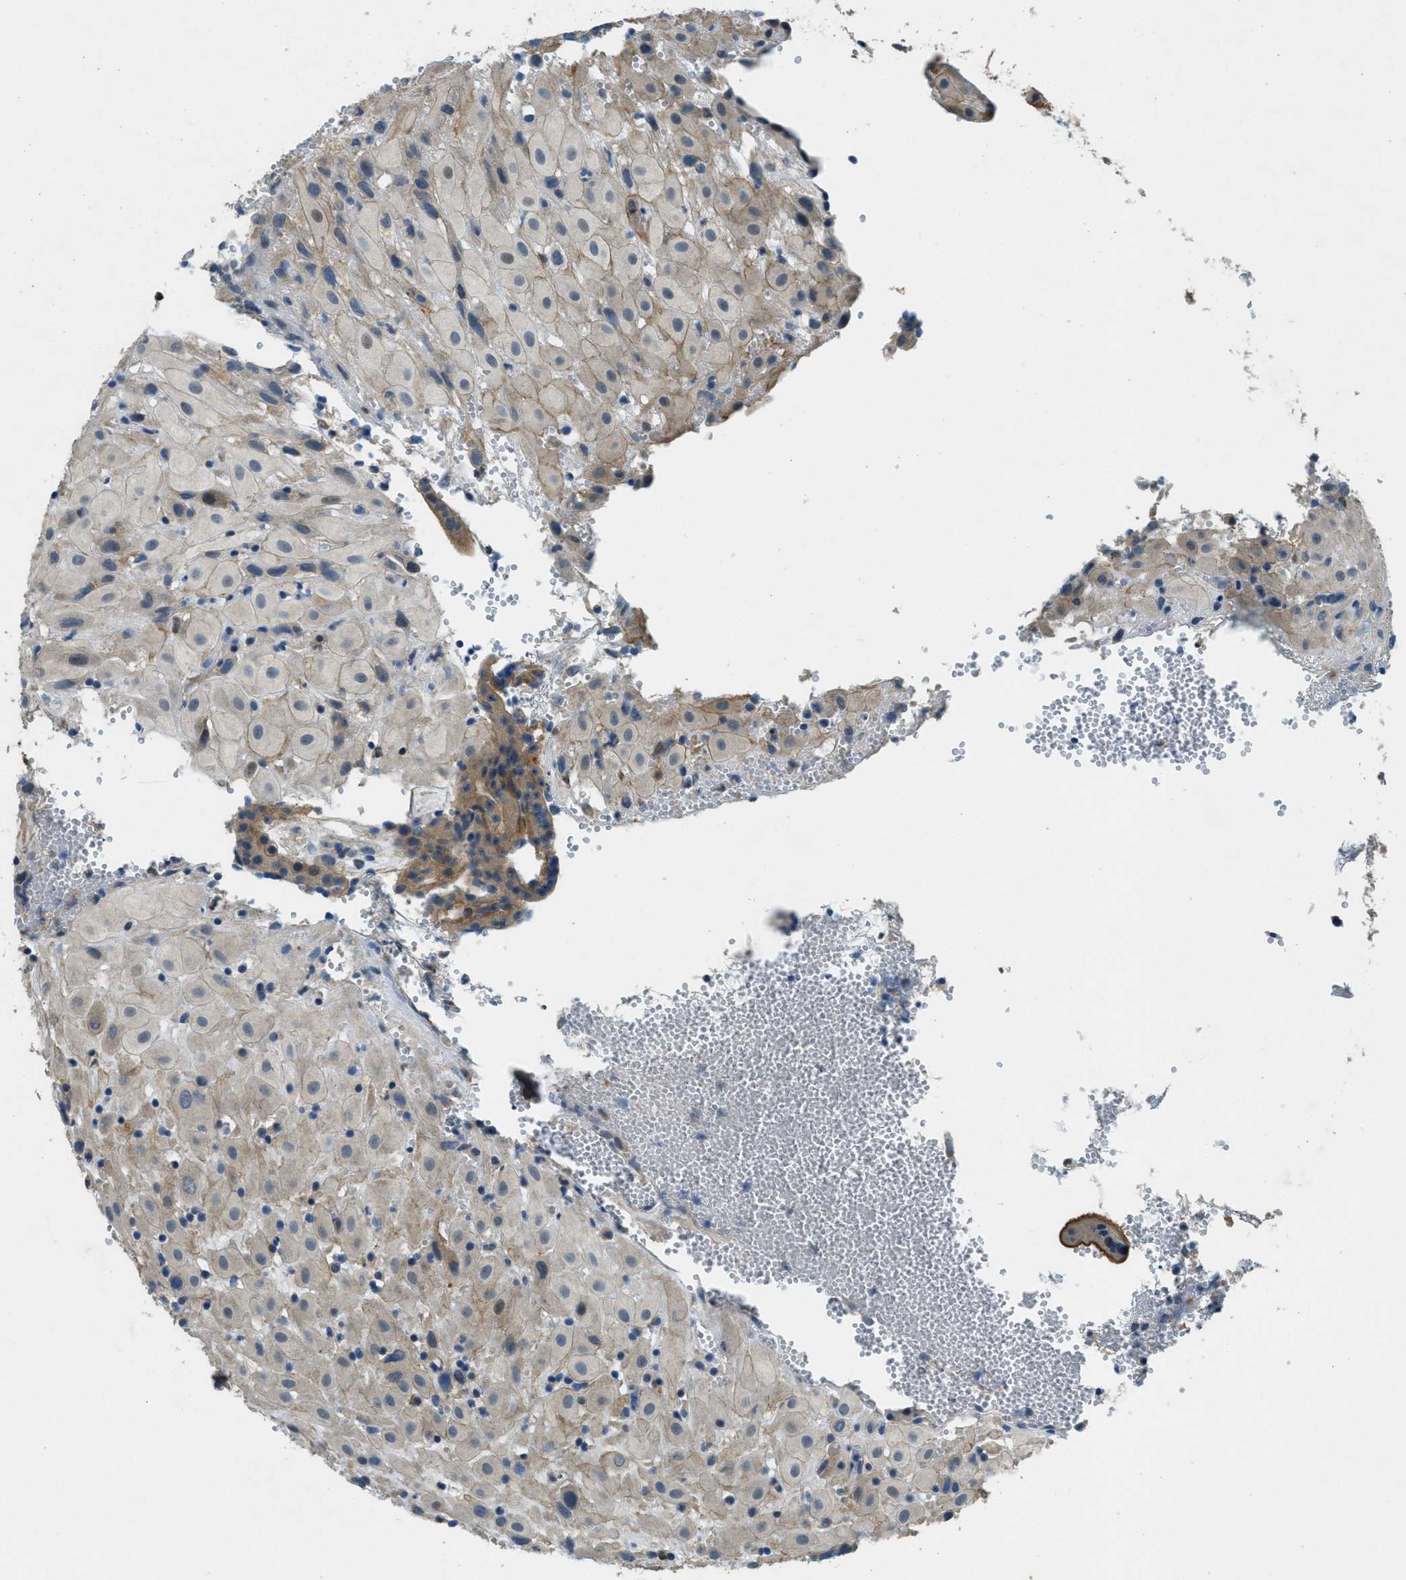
{"staining": {"intensity": "negative", "quantity": "none", "location": "none"}, "tissue": "placenta", "cell_type": "Decidual cells", "image_type": "normal", "snomed": [{"axis": "morphology", "description": "Normal tissue, NOS"}, {"axis": "topography", "description": "Placenta"}], "caption": "Image shows no significant protein positivity in decidual cells of benign placenta. (DAB (3,3'-diaminobenzidine) immunohistochemistry with hematoxylin counter stain).", "gene": "SNX14", "patient": {"sex": "female", "age": 18}}